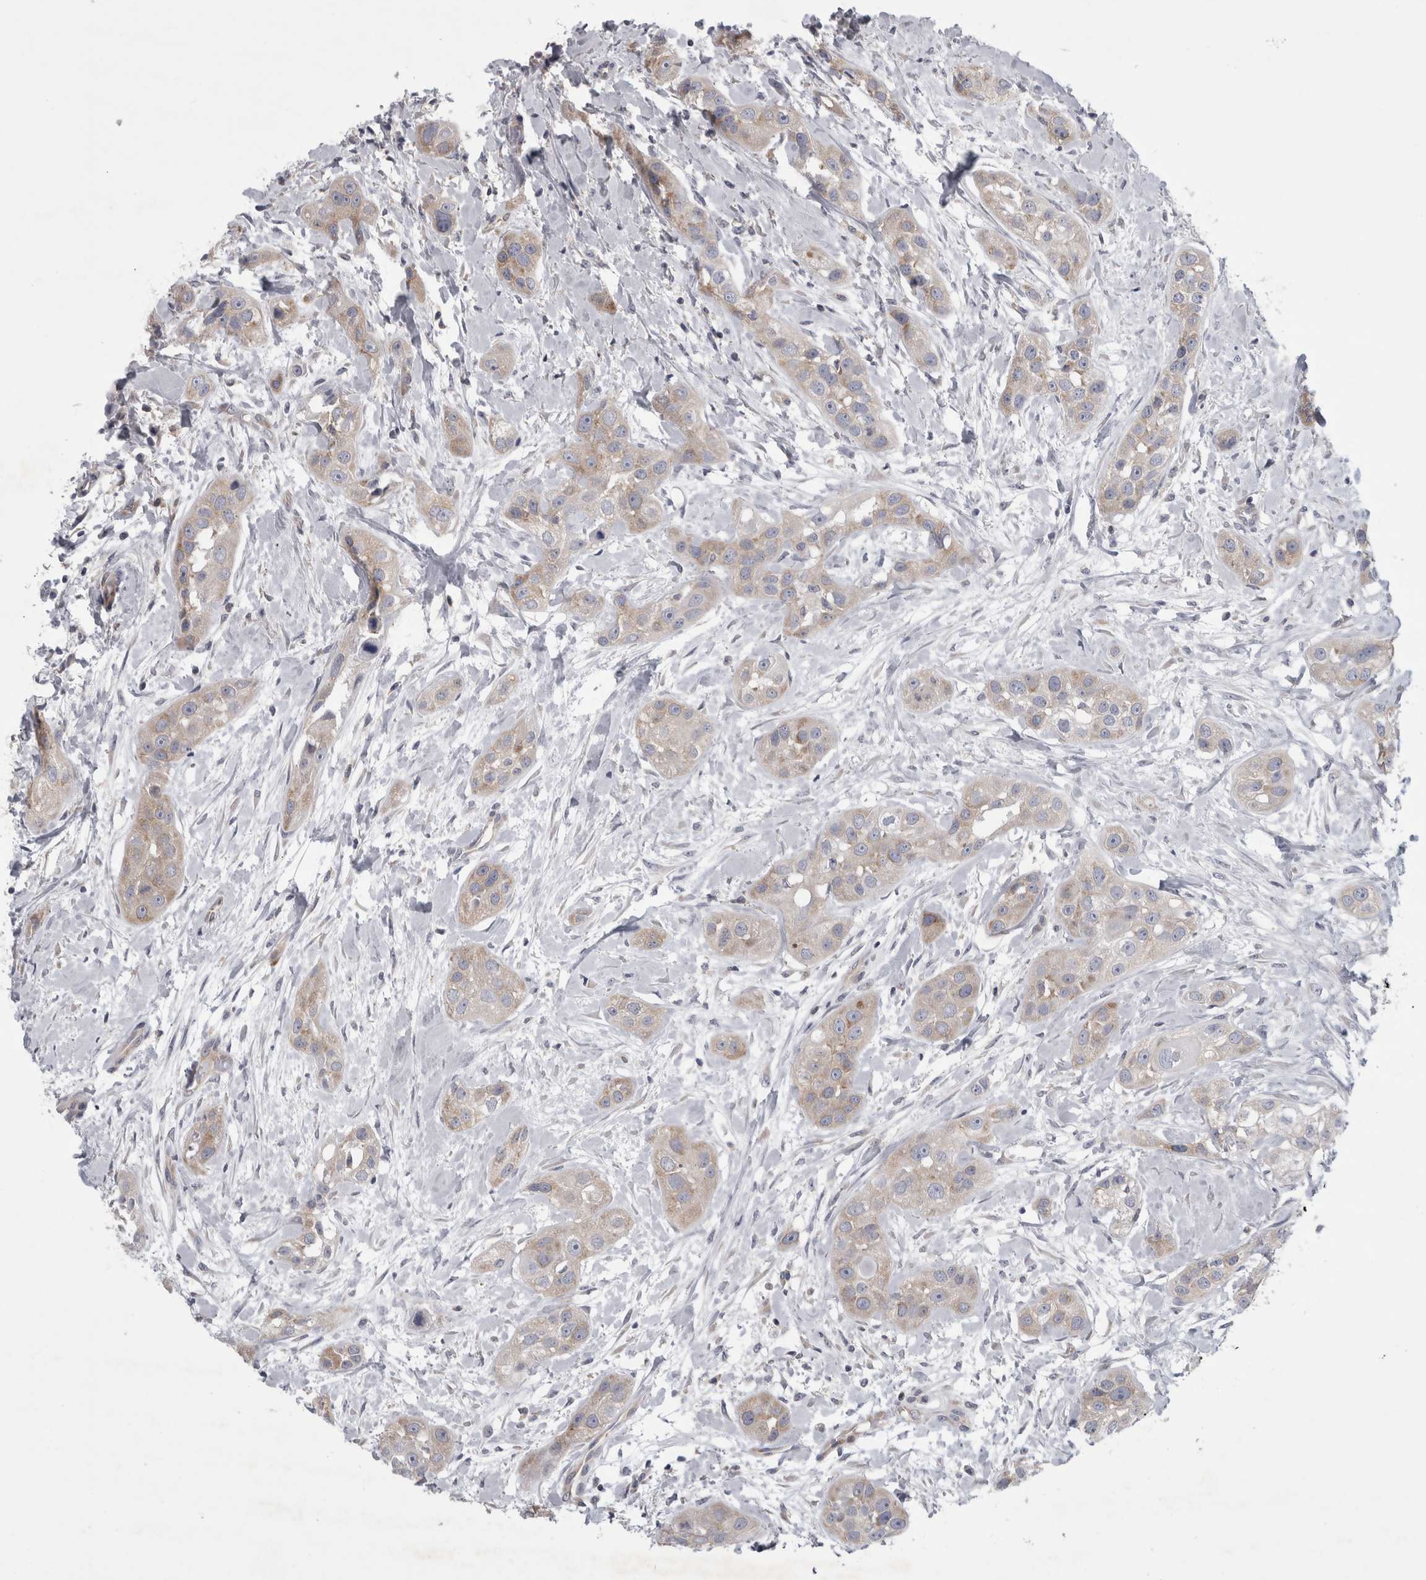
{"staining": {"intensity": "weak", "quantity": "25%-75%", "location": "cytoplasmic/membranous"}, "tissue": "head and neck cancer", "cell_type": "Tumor cells", "image_type": "cancer", "snomed": [{"axis": "morphology", "description": "Normal tissue, NOS"}, {"axis": "morphology", "description": "Squamous cell carcinoma, NOS"}, {"axis": "topography", "description": "Skeletal muscle"}, {"axis": "topography", "description": "Head-Neck"}], "caption": "A photomicrograph showing weak cytoplasmic/membranous expression in about 25%-75% of tumor cells in squamous cell carcinoma (head and neck), as visualized by brown immunohistochemical staining.", "gene": "PRRC2C", "patient": {"sex": "male", "age": 51}}